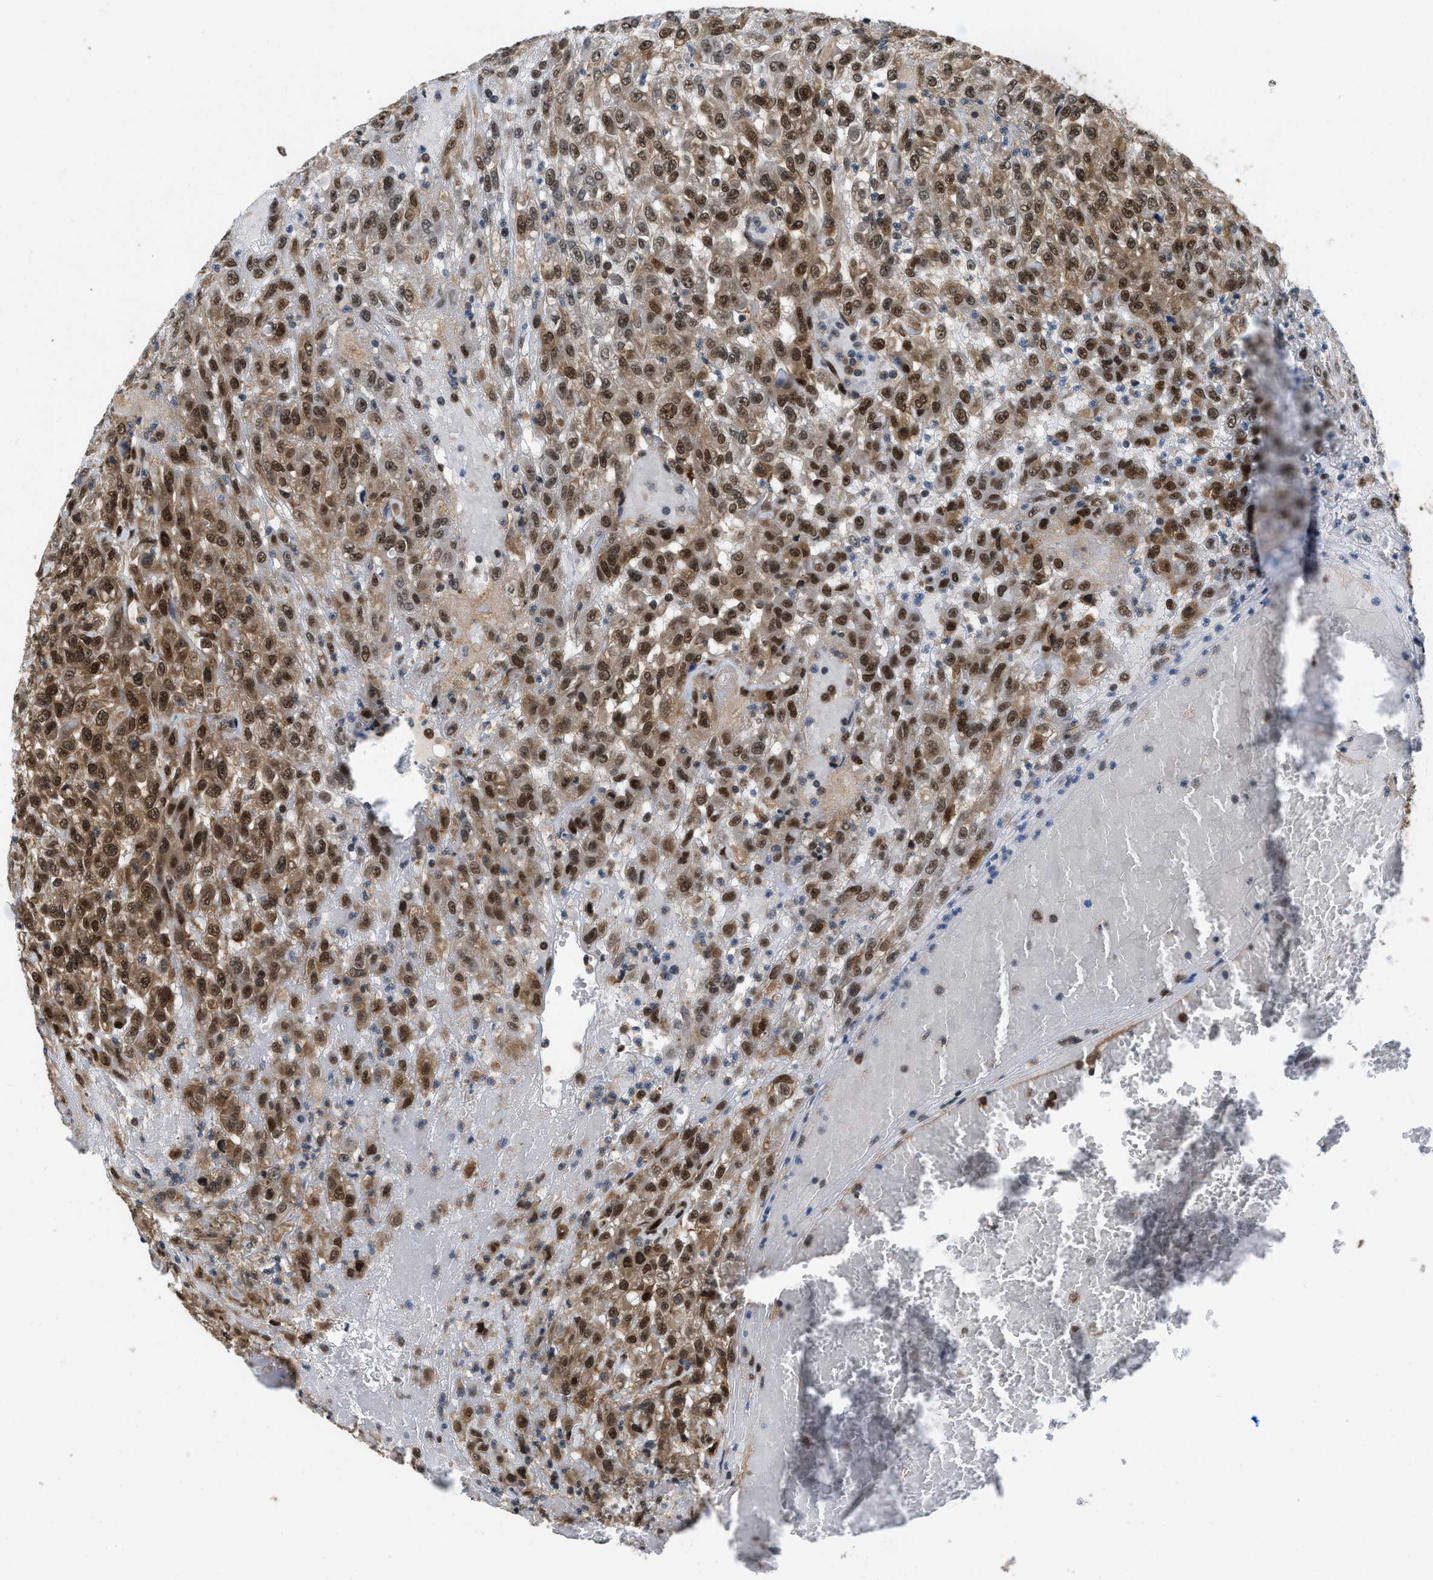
{"staining": {"intensity": "strong", "quantity": ">75%", "location": "cytoplasmic/membranous,nuclear"}, "tissue": "urothelial cancer", "cell_type": "Tumor cells", "image_type": "cancer", "snomed": [{"axis": "morphology", "description": "Urothelial carcinoma, High grade"}, {"axis": "topography", "description": "Urinary bladder"}], "caption": "Strong cytoplasmic/membranous and nuclear protein staining is seen in about >75% of tumor cells in urothelial cancer. (DAB (3,3'-diaminobenzidine) IHC with brightfield microscopy, high magnification).", "gene": "ATF7IP", "patient": {"sex": "male", "age": 46}}